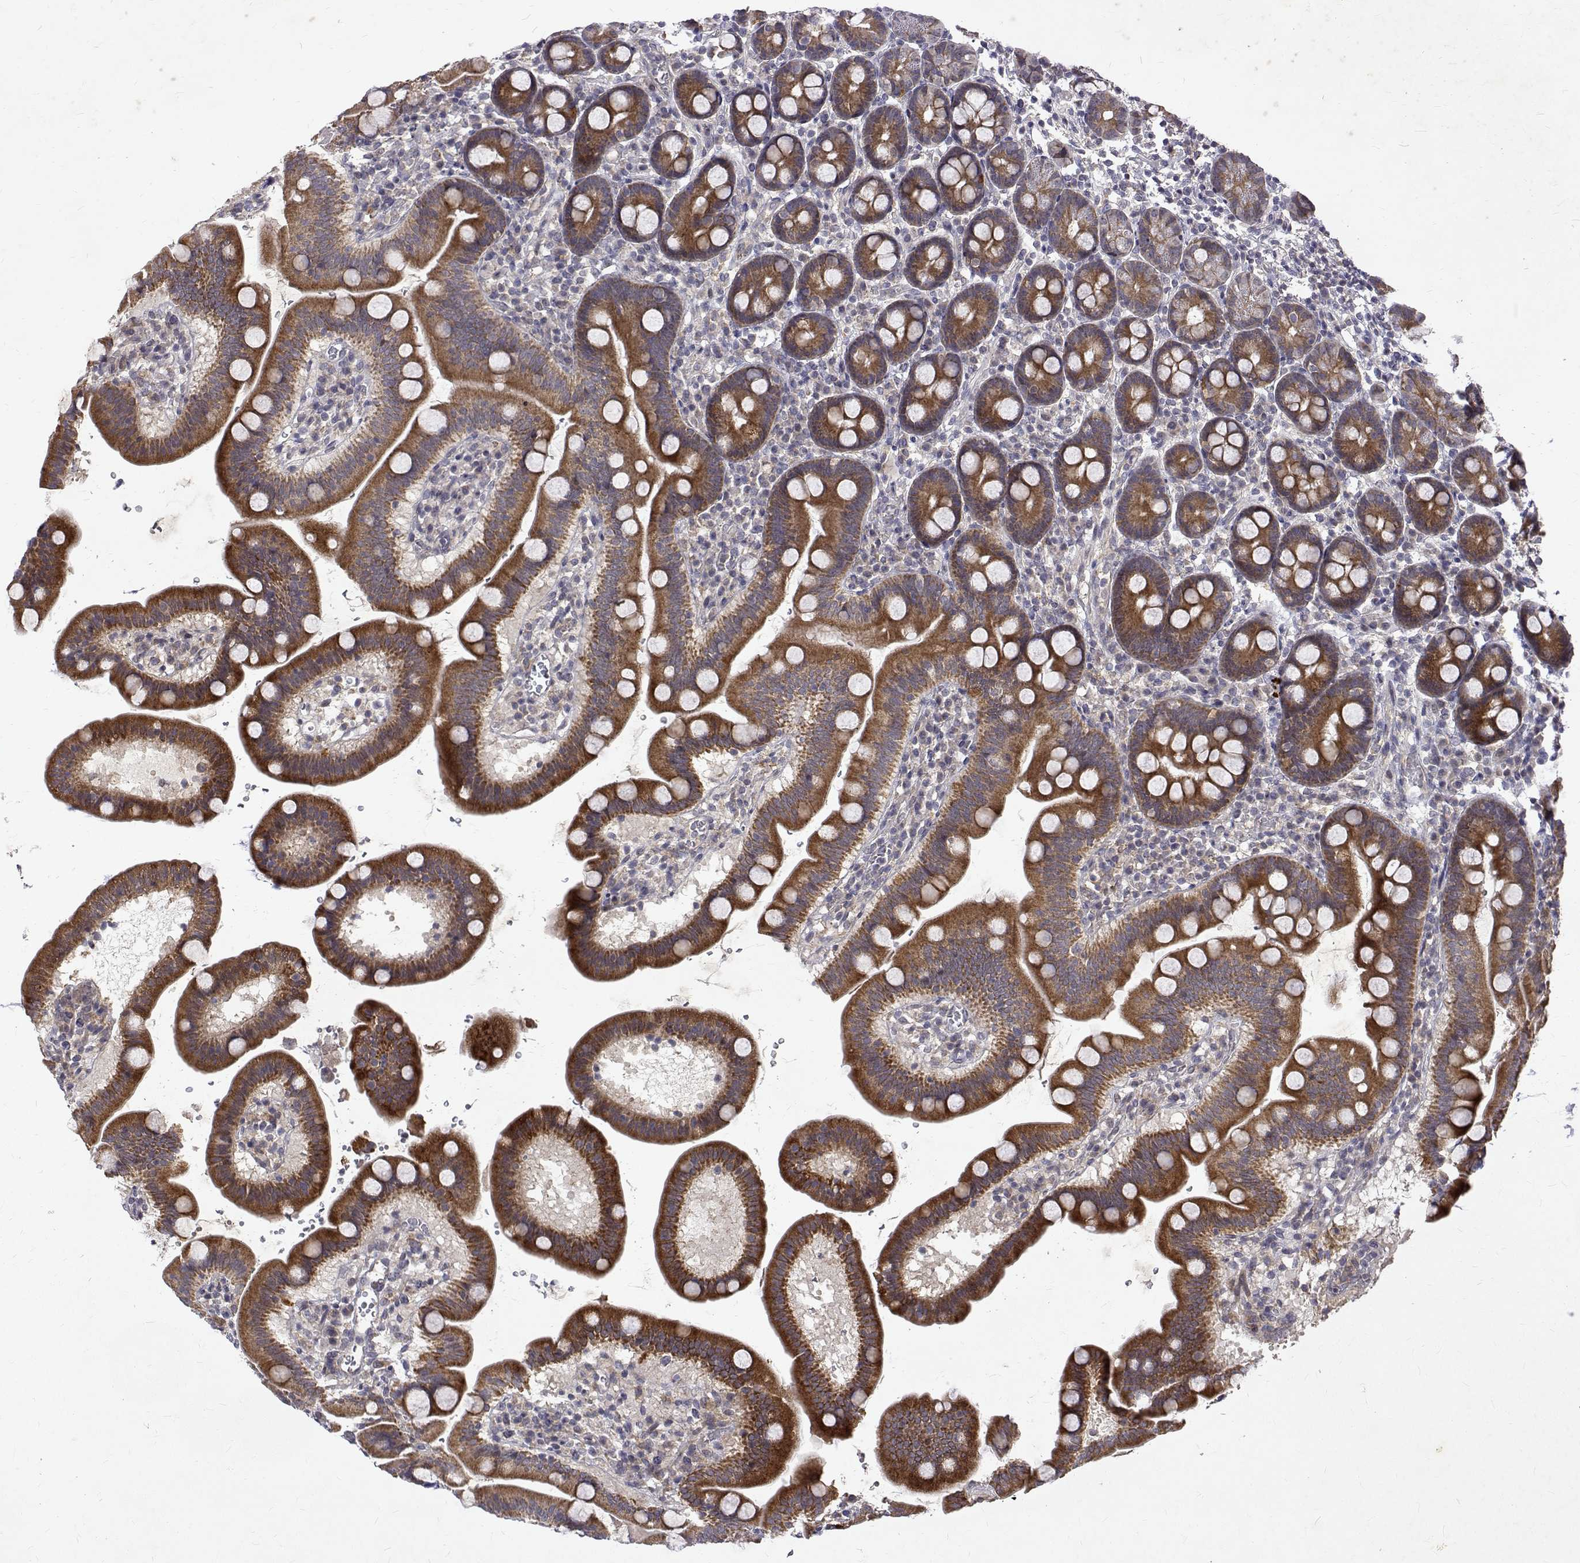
{"staining": {"intensity": "moderate", "quantity": ">75%", "location": "cytoplasmic/membranous"}, "tissue": "duodenum", "cell_type": "Glandular cells", "image_type": "normal", "snomed": [{"axis": "morphology", "description": "Normal tissue, NOS"}, {"axis": "topography", "description": "Duodenum"}], "caption": "Immunohistochemical staining of unremarkable human duodenum exhibits moderate cytoplasmic/membranous protein positivity in about >75% of glandular cells. (Brightfield microscopy of DAB IHC at high magnification).", "gene": "ALKBH8", "patient": {"sex": "male", "age": 59}}